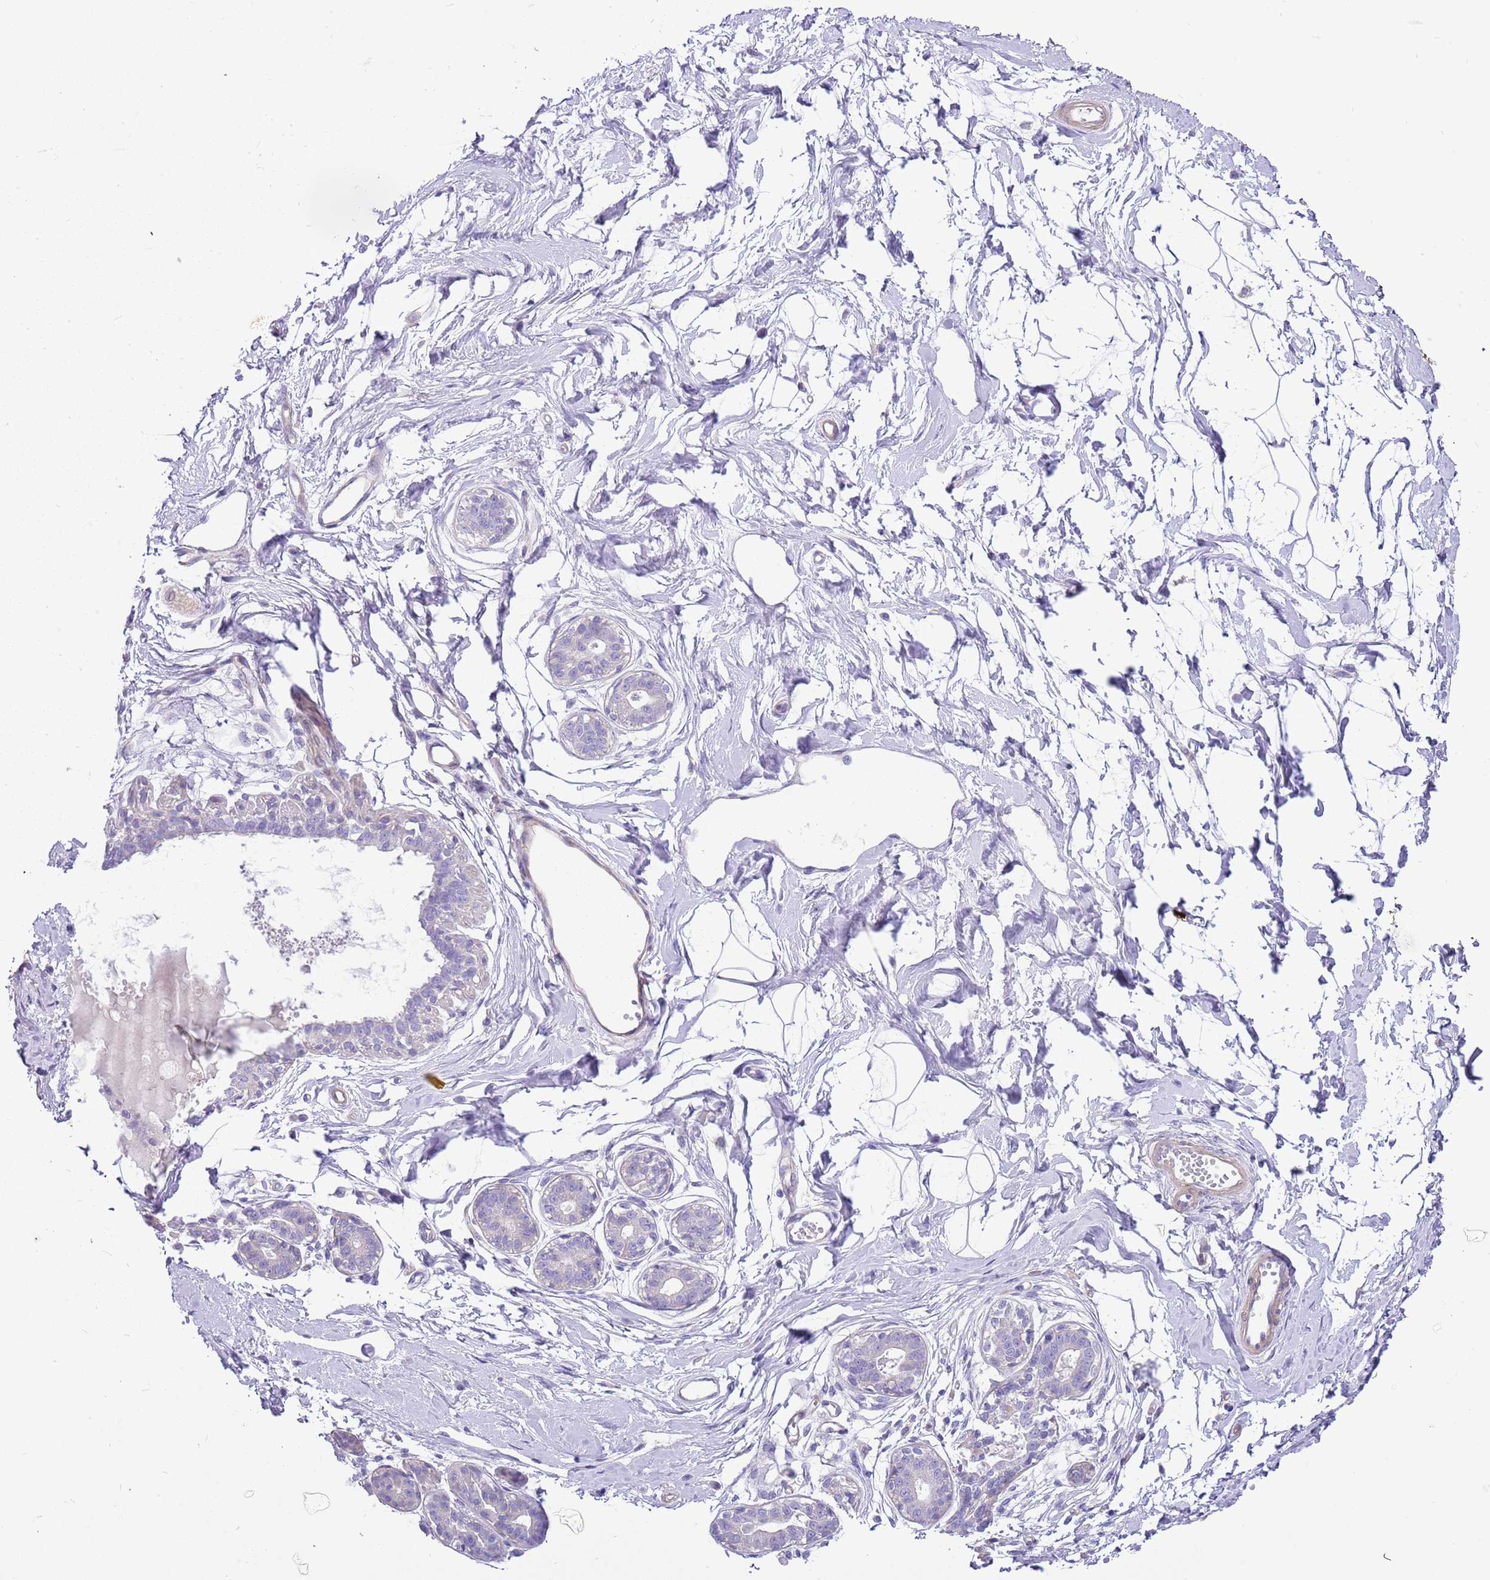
{"staining": {"intensity": "negative", "quantity": "none", "location": "none"}, "tissue": "breast", "cell_type": "Adipocytes", "image_type": "normal", "snomed": [{"axis": "morphology", "description": "Normal tissue, NOS"}, {"axis": "topography", "description": "Breast"}], "caption": "This micrograph is of unremarkable breast stained with immunohistochemistry (IHC) to label a protein in brown with the nuclei are counter-stained blue. There is no positivity in adipocytes. (DAB immunohistochemistry, high magnification).", "gene": "SERINC3", "patient": {"sex": "female", "age": 45}}